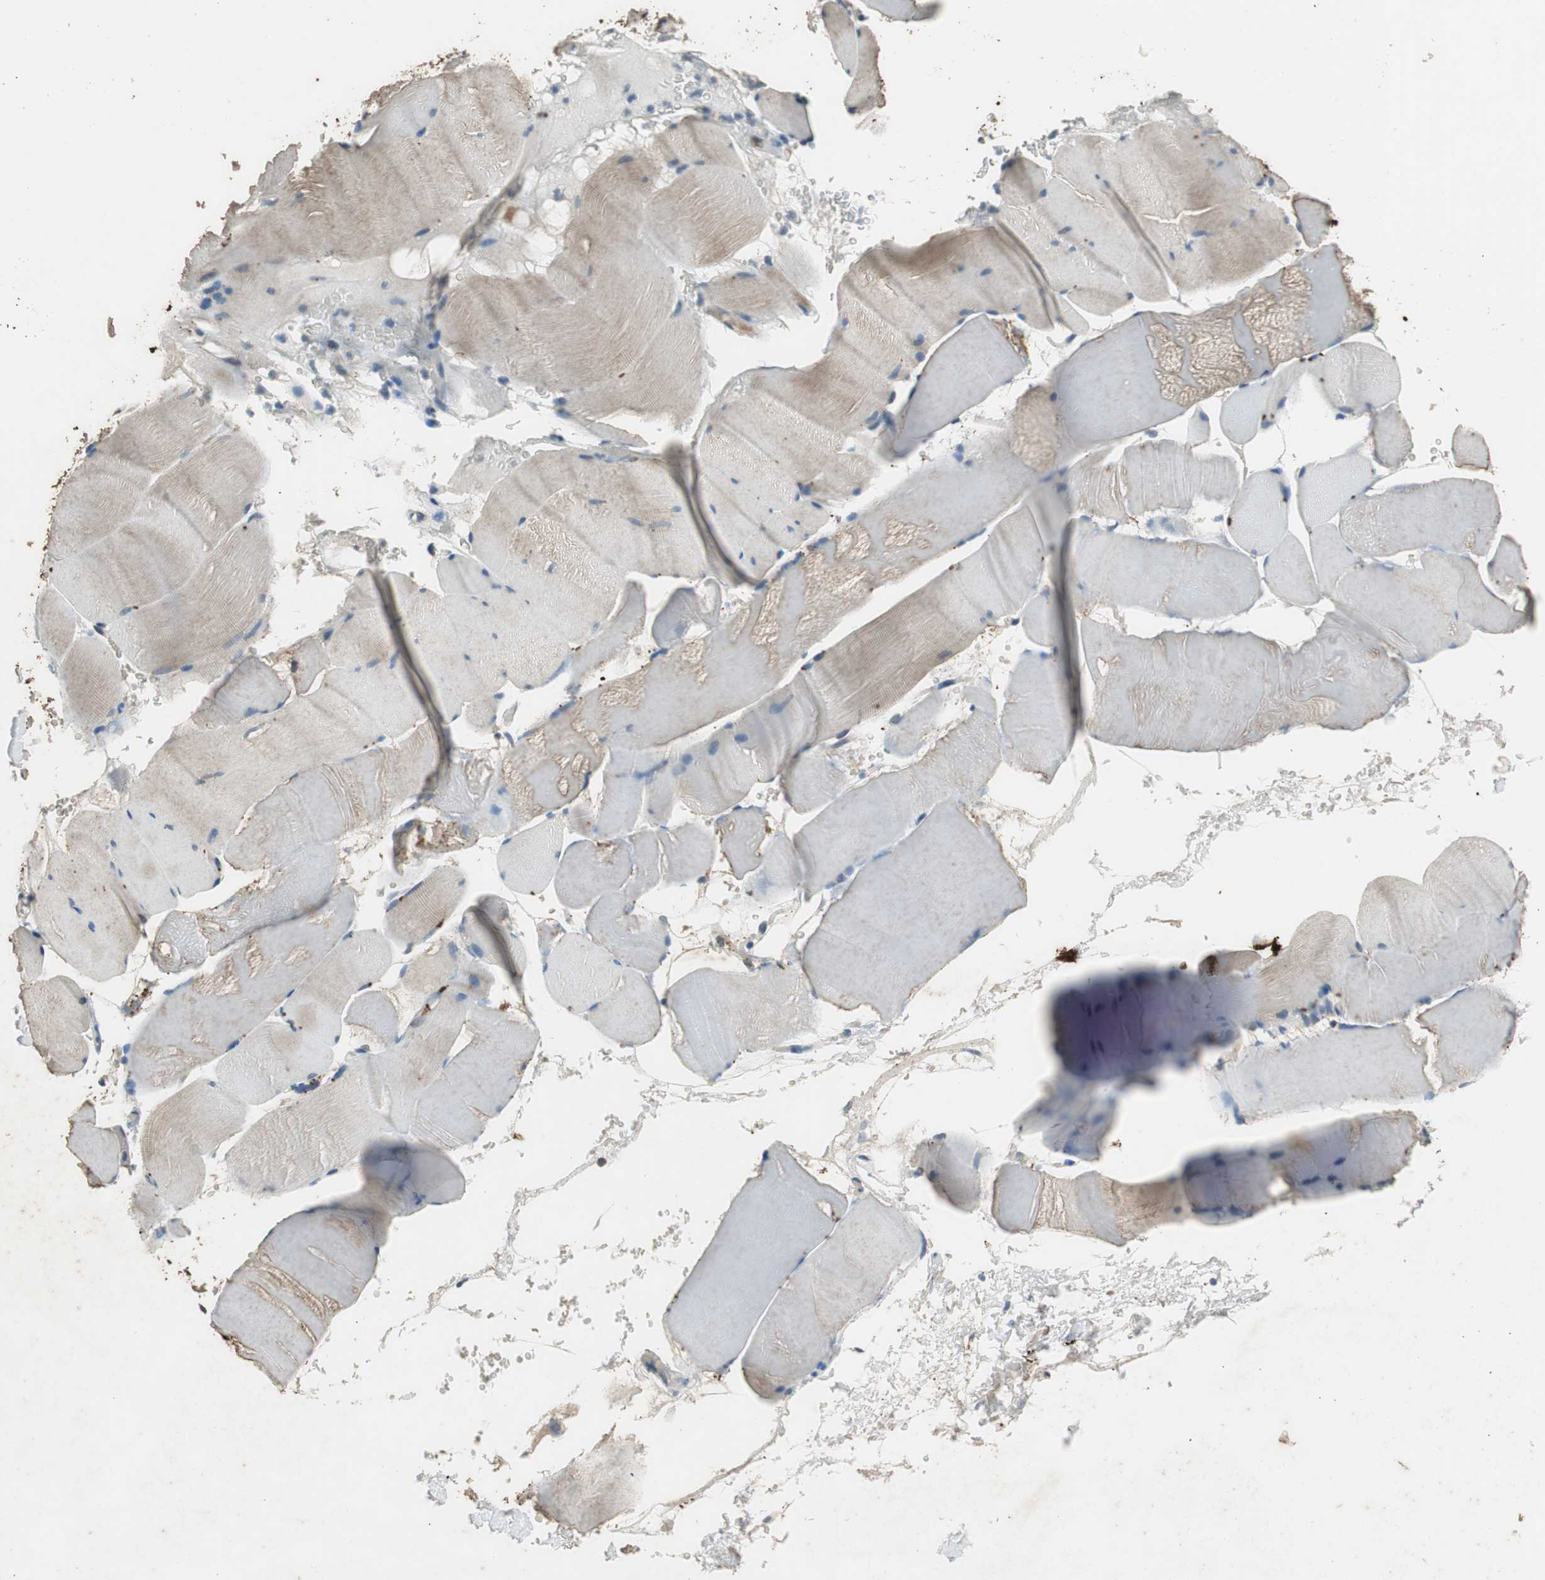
{"staining": {"intensity": "weak", "quantity": "25%-75%", "location": "cytoplasmic/membranous"}, "tissue": "skeletal muscle", "cell_type": "Myocytes", "image_type": "normal", "snomed": [{"axis": "morphology", "description": "Normal tissue, NOS"}, {"axis": "topography", "description": "Skeletal muscle"}], "caption": "Myocytes reveal low levels of weak cytoplasmic/membranous staining in about 25%-75% of cells in normal human skeletal muscle.", "gene": "PI4KB", "patient": {"sex": "male", "age": 62}}